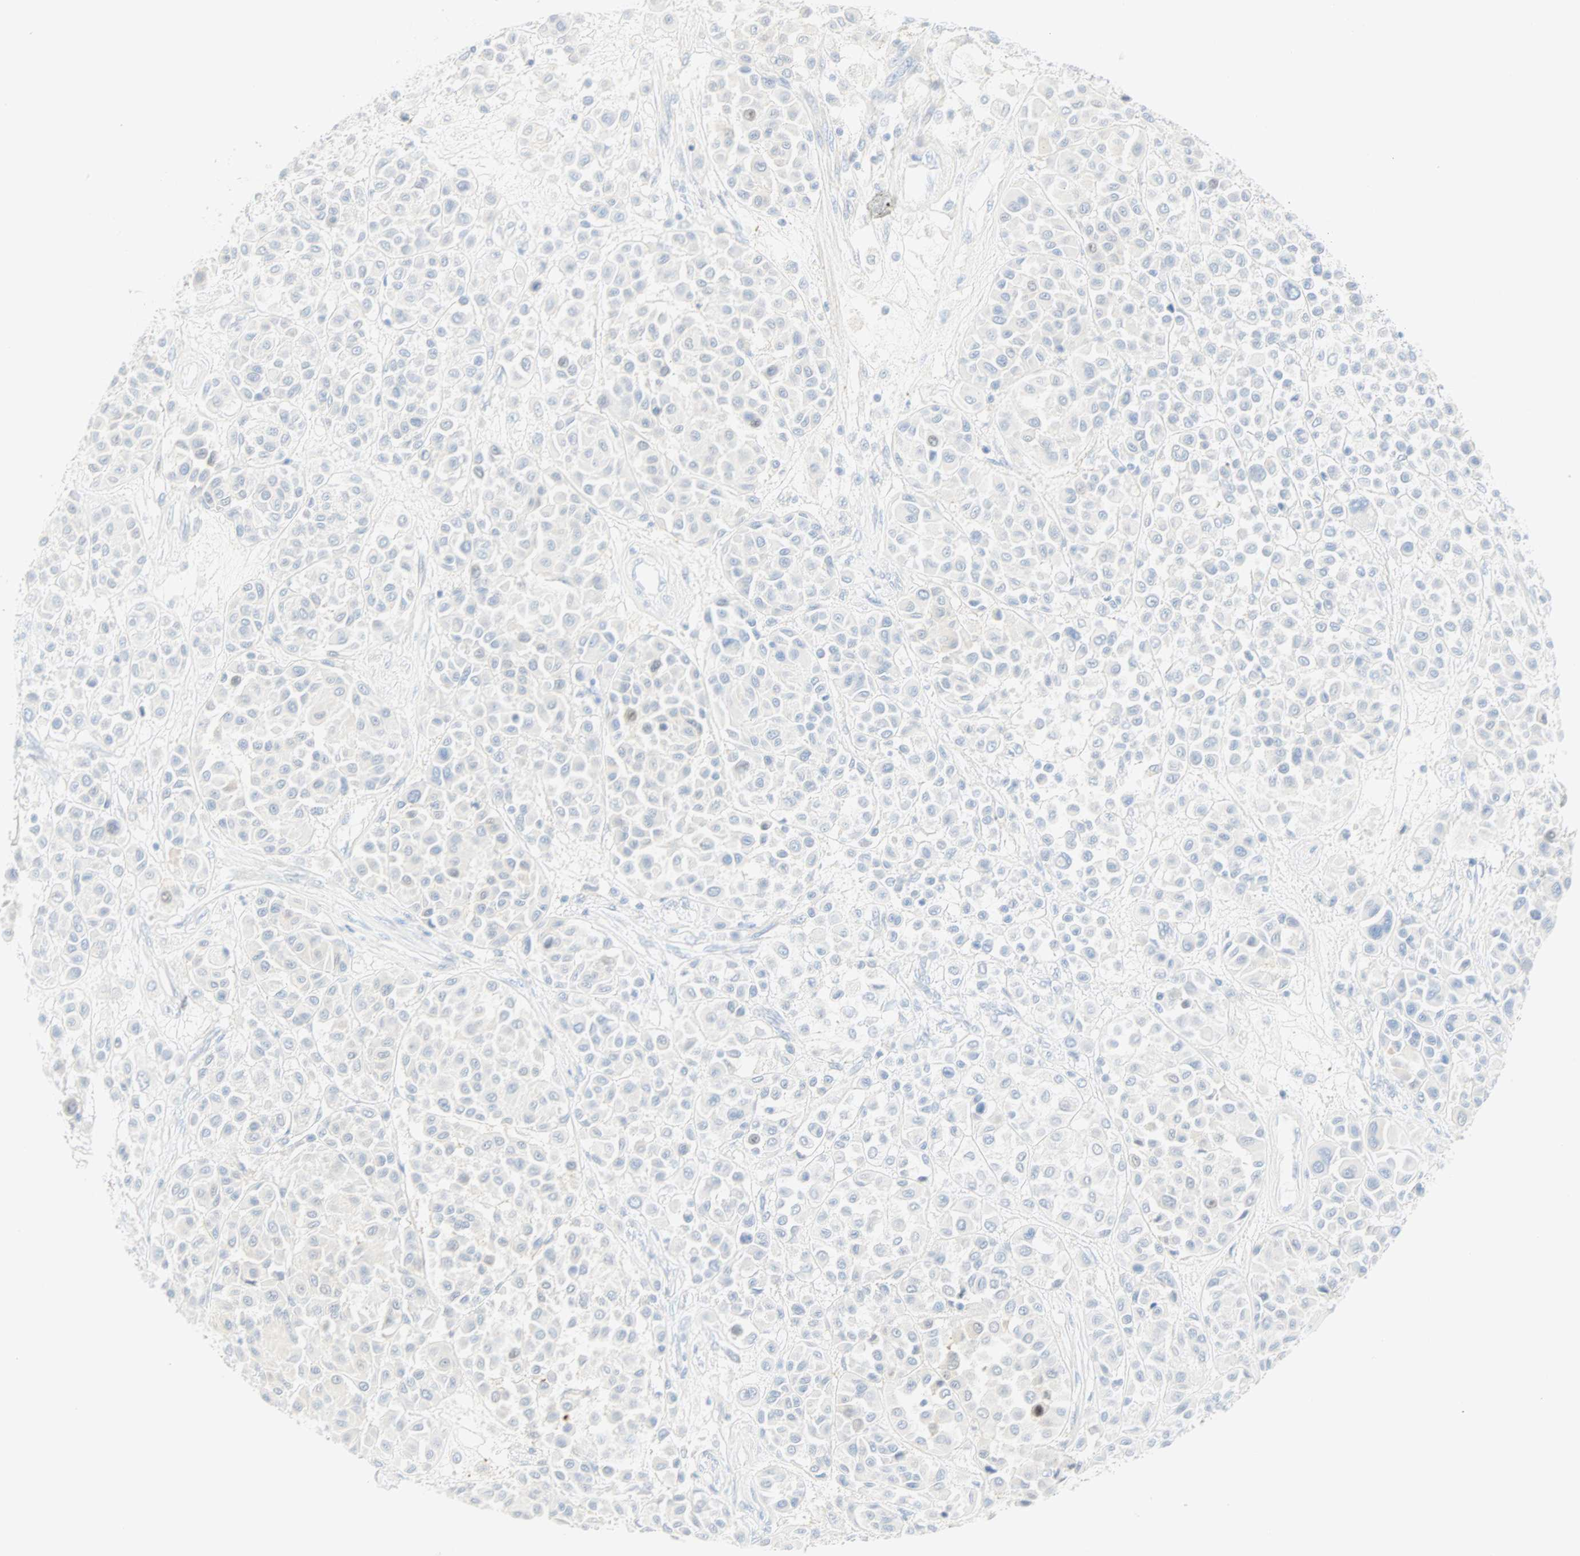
{"staining": {"intensity": "negative", "quantity": "none", "location": "none"}, "tissue": "melanoma", "cell_type": "Tumor cells", "image_type": "cancer", "snomed": [{"axis": "morphology", "description": "Malignant melanoma, Metastatic site"}, {"axis": "topography", "description": "Soft tissue"}], "caption": "Tumor cells are negative for brown protein staining in malignant melanoma (metastatic site).", "gene": "SELENBP1", "patient": {"sex": "male", "age": 41}}